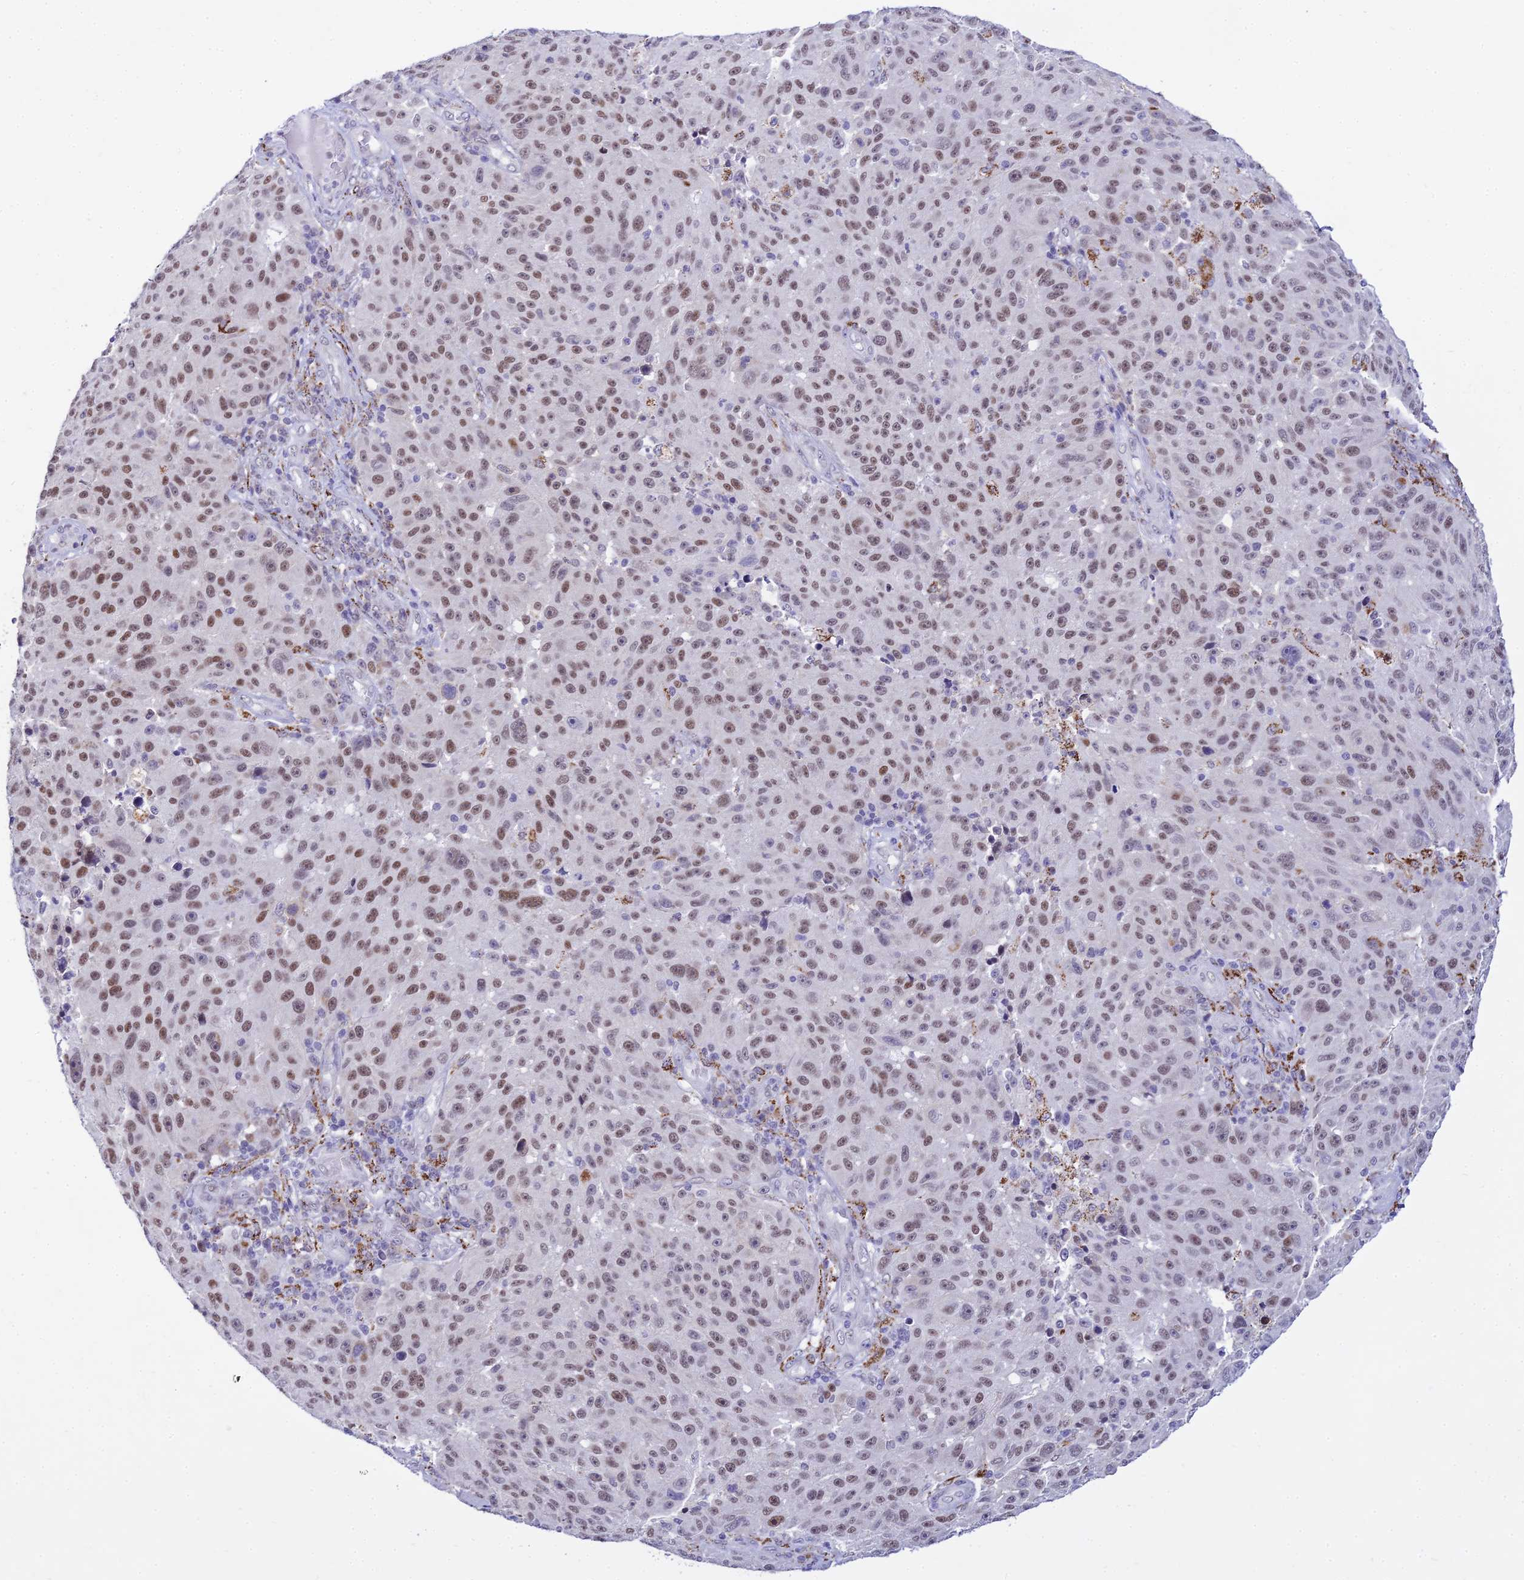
{"staining": {"intensity": "moderate", "quantity": ">75%", "location": "nuclear"}, "tissue": "melanoma", "cell_type": "Tumor cells", "image_type": "cancer", "snomed": [{"axis": "morphology", "description": "Malignant melanoma, NOS"}, {"axis": "topography", "description": "Skin"}], "caption": "The immunohistochemical stain labels moderate nuclear positivity in tumor cells of malignant melanoma tissue.", "gene": "C6orf163", "patient": {"sex": "male", "age": 53}}